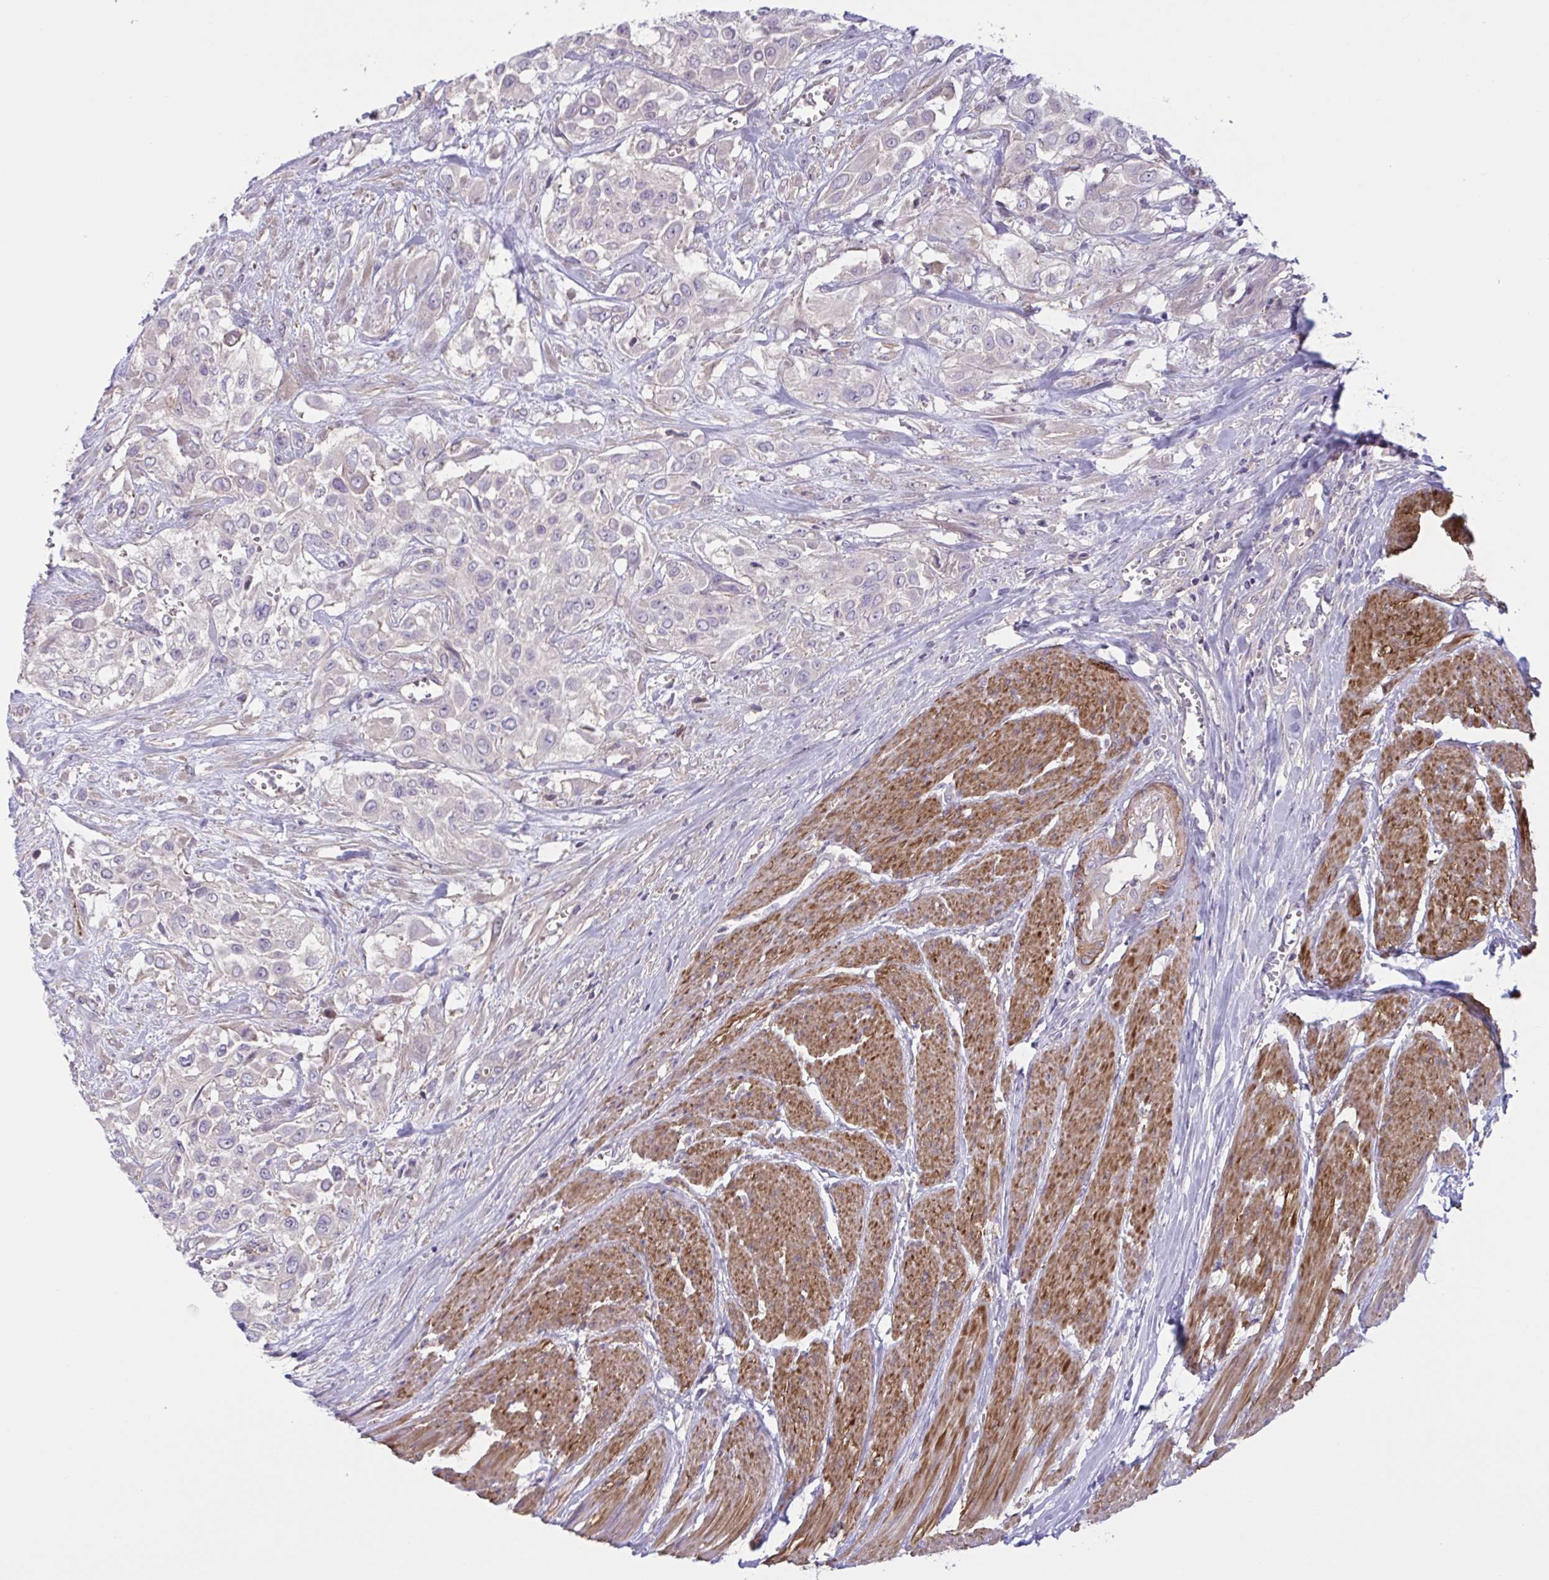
{"staining": {"intensity": "negative", "quantity": "none", "location": "none"}, "tissue": "urothelial cancer", "cell_type": "Tumor cells", "image_type": "cancer", "snomed": [{"axis": "morphology", "description": "Urothelial carcinoma, High grade"}, {"axis": "topography", "description": "Urinary bladder"}], "caption": "Immunohistochemistry (IHC) histopathology image of human high-grade urothelial carcinoma stained for a protein (brown), which exhibits no staining in tumor cells.", "gene": "WNT9B", "patient": {"sex": "male", "age": 57}}